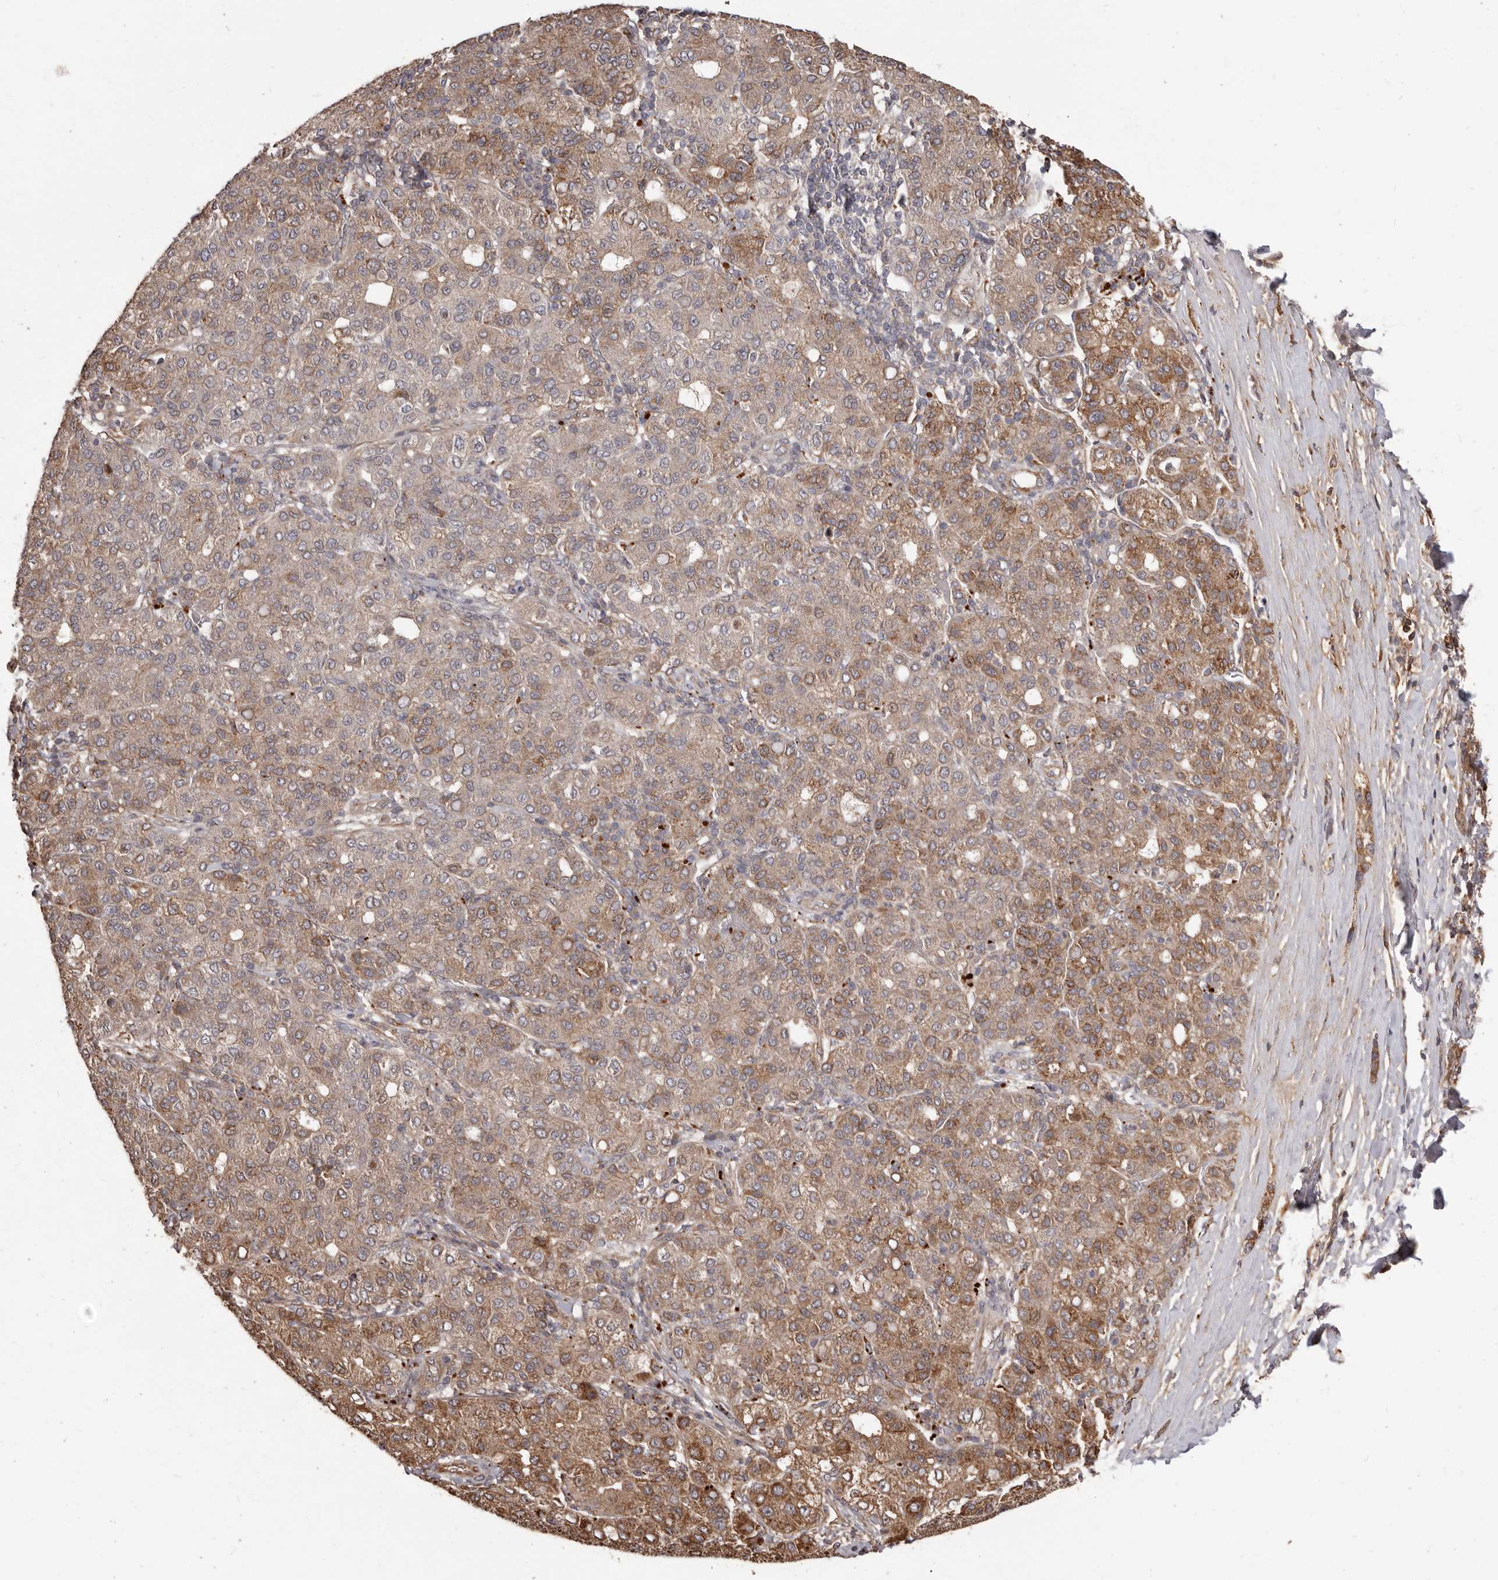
{"staining": {"intensity": "moderate", "quantity": "25%-75%", "location": "cytoplasmic/membranous"}, "tissue": "liver cancer", "cell_type": "Tumor cells", "image_type": "cancer", "snomed": [{"axis": "morphology", "description": "Carcinoma, Hepatocellular, NOS"}, {"axis": "topography", "description": "Liver"}], "caption": "The immunohistochemical stain labels moderate cytoplasmic/membranous expression in tumor cells of hepatocellular carcinoma (liver) tissue. Using DAB (3,3'-diaminobenzidine) (brown) and hematoxylin (blue) stains, captured at high magnification using brightfield microscopy.", "gene": "MTO1", "patient": {"sex": "male", "age": 65}}